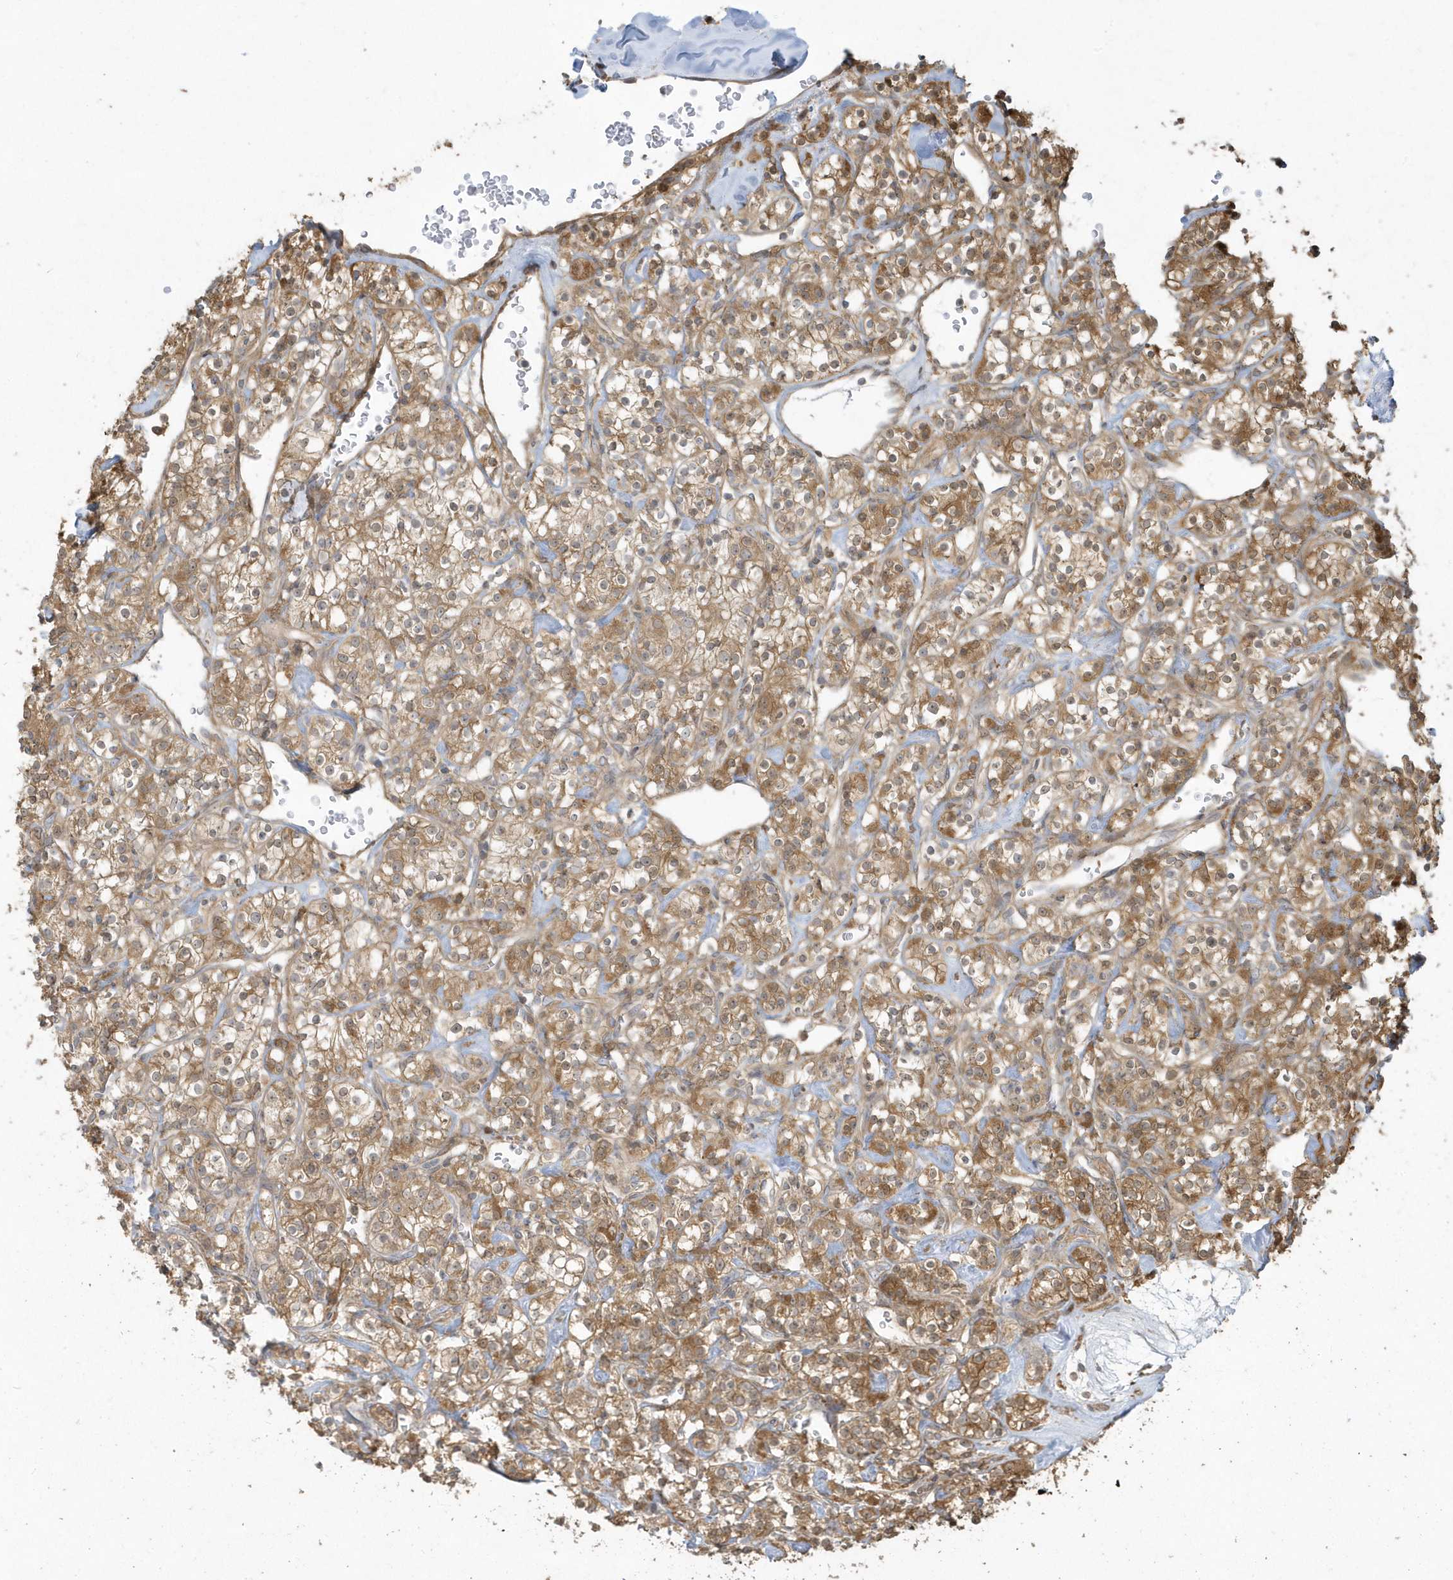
{"staining": {"intensity": "moderate", "quantity": ">75%", "location": "cytoplasmic/membranous"}, "tissue": "renal cancer", "cell_type": "Tumor cells", "image_type": "cancer", "snomed": [{"axis": "morphology", "description": "Adenocarcinoma, NOS"}, {"axis": "topography", "description": "Kidney"}], "caption": "Immunohistochemical staining of human adenocarcinoma (renal) reveals moderate cytoplasmic/membranous protein positivity in approximately >75% of tumor cells. Nuclei are stained in blue.", "gene": "HNMT", "patient": {"sex": "male", "age": 77}}